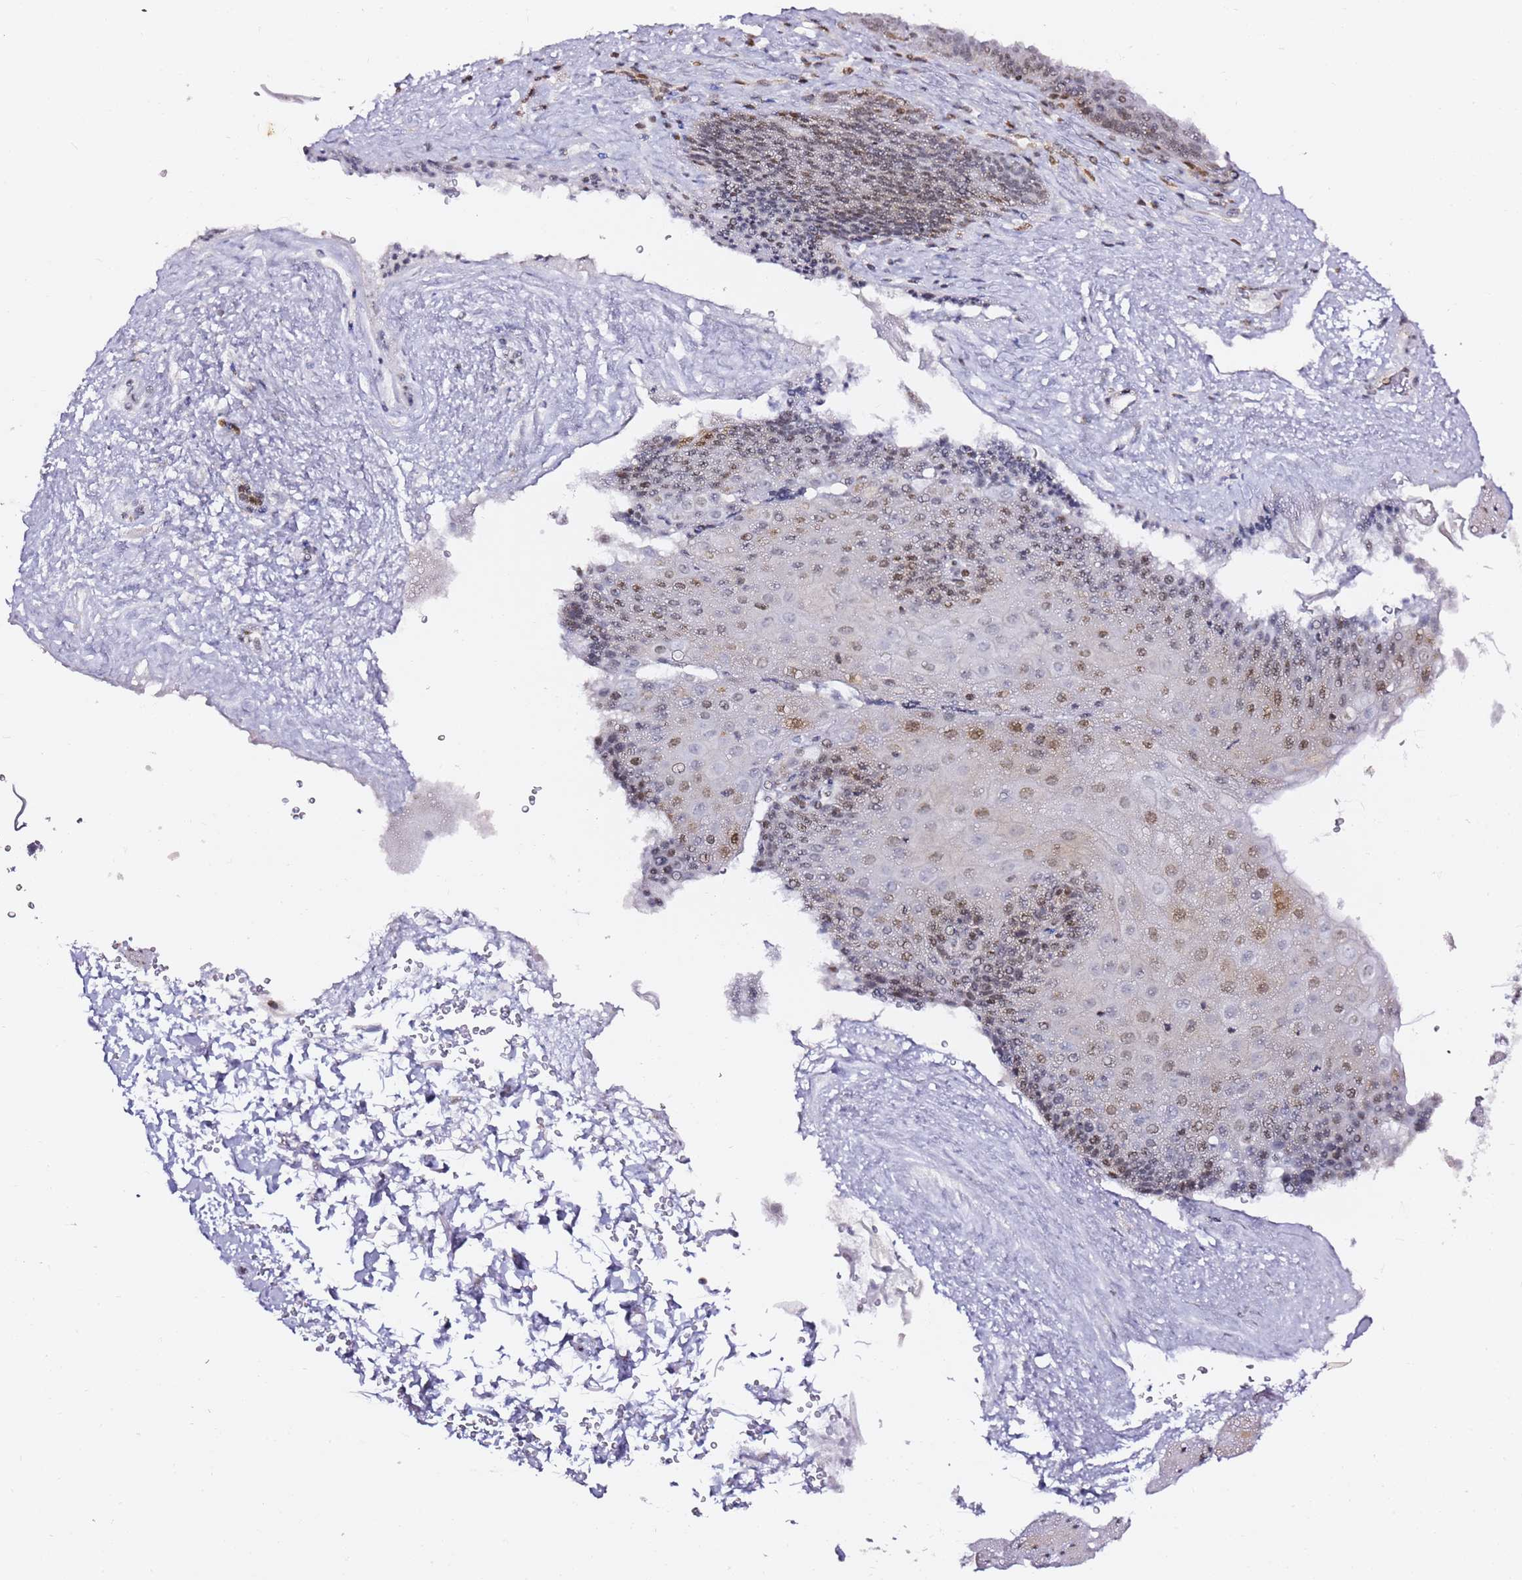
{"staining": {"intensity": "moderate", "quantity": "25%-75%", "location": "nuclear"}, "tissue": "esophagus", "cell_type": "Squamous epithelial cells", "image_type": "normal", "snomed": [{"axis": "morphology", "description": "Normal tissue, NOS"}, {"axis": "topography", "description": "Esophagus"}], "caption": "Immunohistochemical staining of unremarkable human esophagus reveals 25%-75% levels of moderate nuclear protein expression in approximately 25%-75% of squamous epithelial cells.", "gene": "GBP2", "patient": {"sex": "female", "age": 66}}